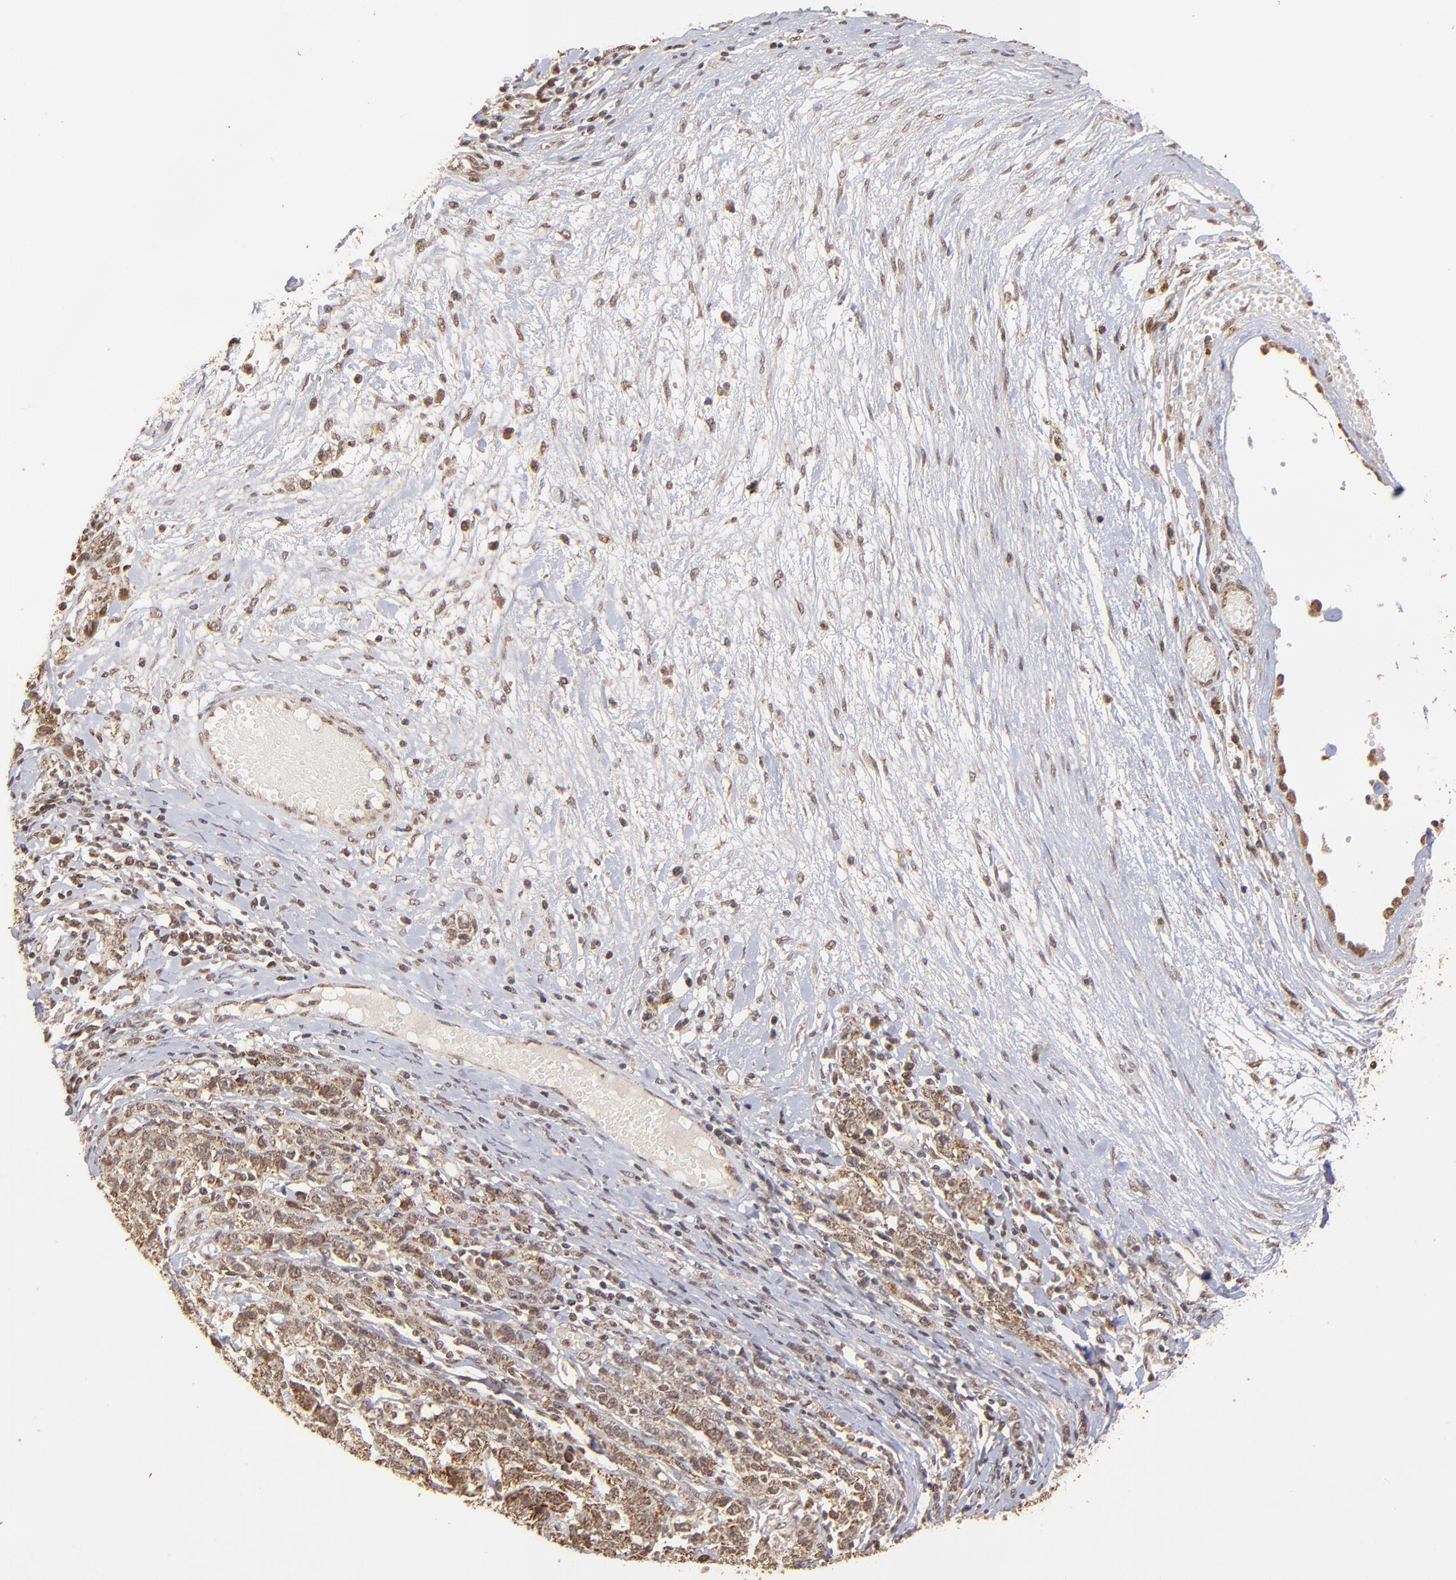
{"staining": {"intensity": "strong", "quantity": ">75%", "location": "cytoplasmic/membranous"}, "tissue": "ovarian cancer", "cell_type": "Tumor cells", "image_type": "cancer", "snomed": [{"axis": "morphology", "description": "Cystadenocarcinoma, serous, NOS"}, {"axis": "topography", "description": "Ovary"}], "caption": "Ovarian cancer (serous cystadenocarcinoma) stained with a brown dye displays strong cytoplasmic/membranous positive positivity in approximately >75% of tumor cells.", "gene": "MED15", "patient": {"sex": "female", "age": 71}}